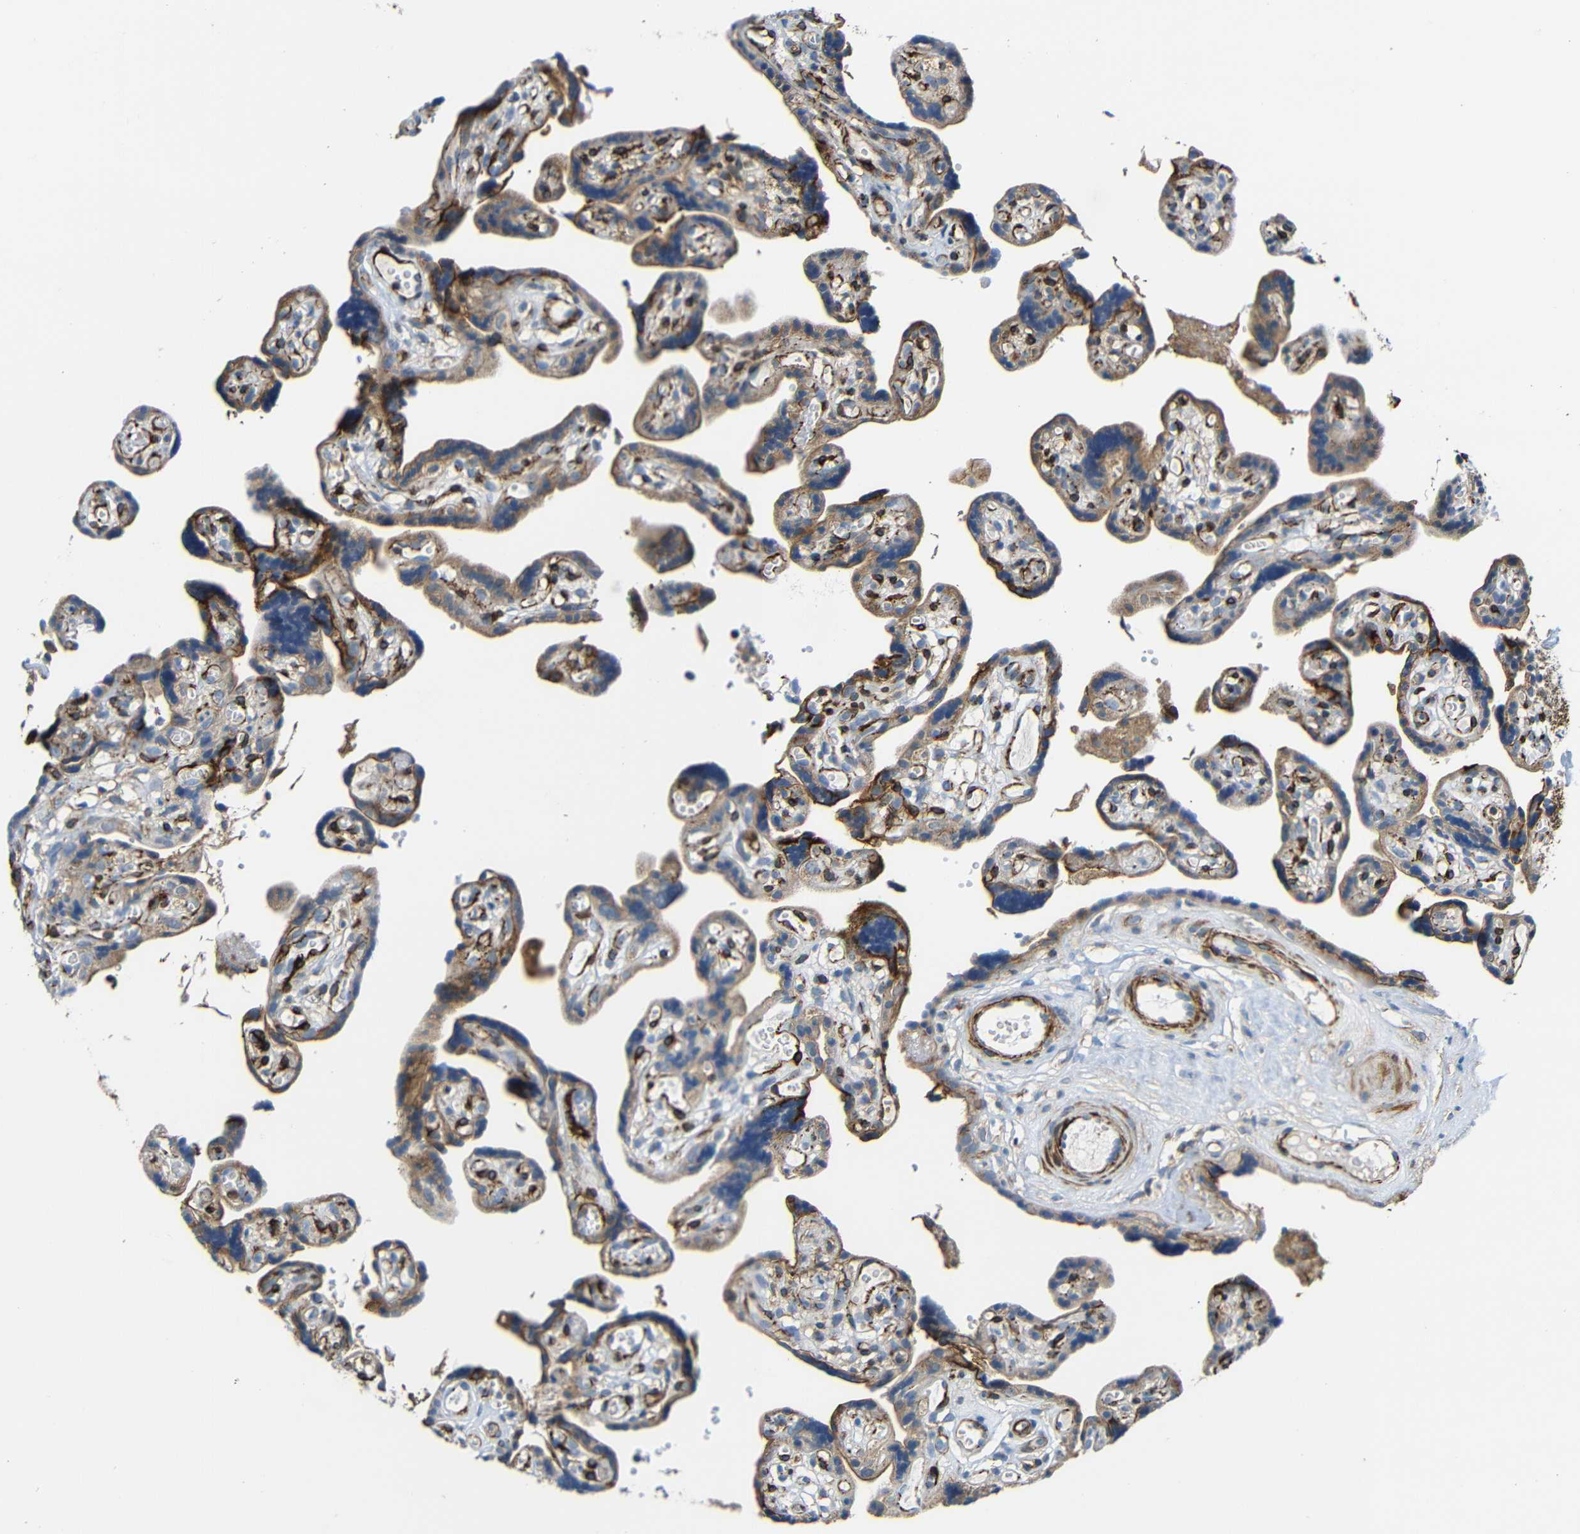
{"staining": {"intensity": "moderate", "quantity": ">75%", "location": "cytoplasmic/membranous"}, "tissue": "placenta", "cell_type": "Decidual cells", "image_type": "normal", "snomed": [{"axis": "morphology", "description": "Normal tissue, NOS"}, {"axis": "topography", "description": "Placenta"}], "caption": "Immunohistochemistry histopathology image of benign placenta: placenta stained using IHC exhibits medium levels of moderate protein expression localized specifically in the cytoplasmic/membranous of decidual cells, appearing as a cytoplasmic/membranous brown color.", "gene": "IGSF10", "patient": {"sex": "female", "age": 30}}